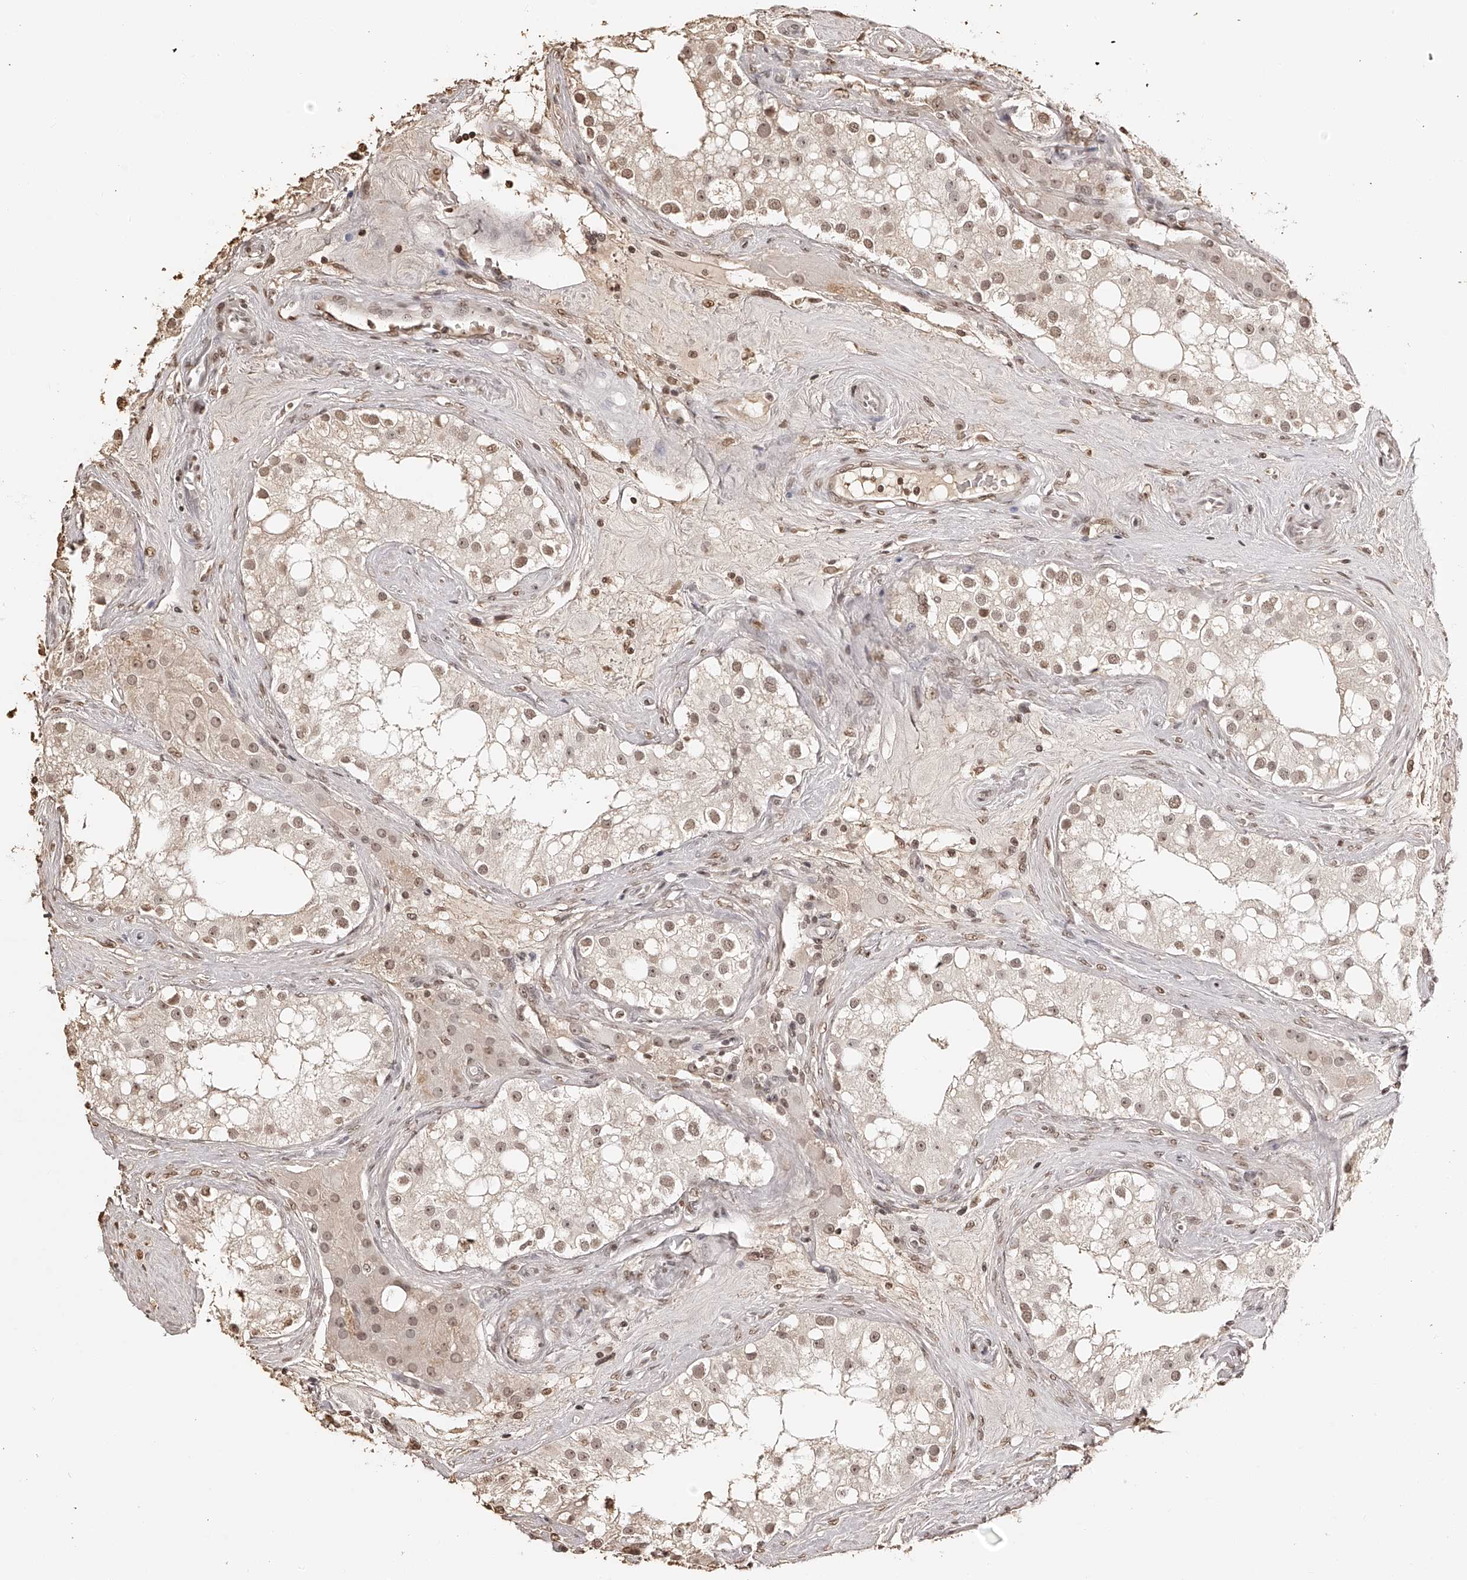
{"staining": {"intensity": "weak", "quantity": ">75%", "location": "nuclear"}, "tissue": "testis", "cell_type": "Cells in seminiferous ducts", "image_type": "normal", "snomed": [{"axis": "morphology", "description": "Normal tissue, NOS"}, {"axis": "topography", "description": "Testis"}], "caption": "IHC micrograph of benign testis: human testis stained using immunohistochemistry displays low levels of weak protein expression localized specifically in the nuclear of cells in seminiferous ducts, appearing as a nuclear brown color.", "gene": "ZNF503", "patient": {"sex": "male", "age": 84}}